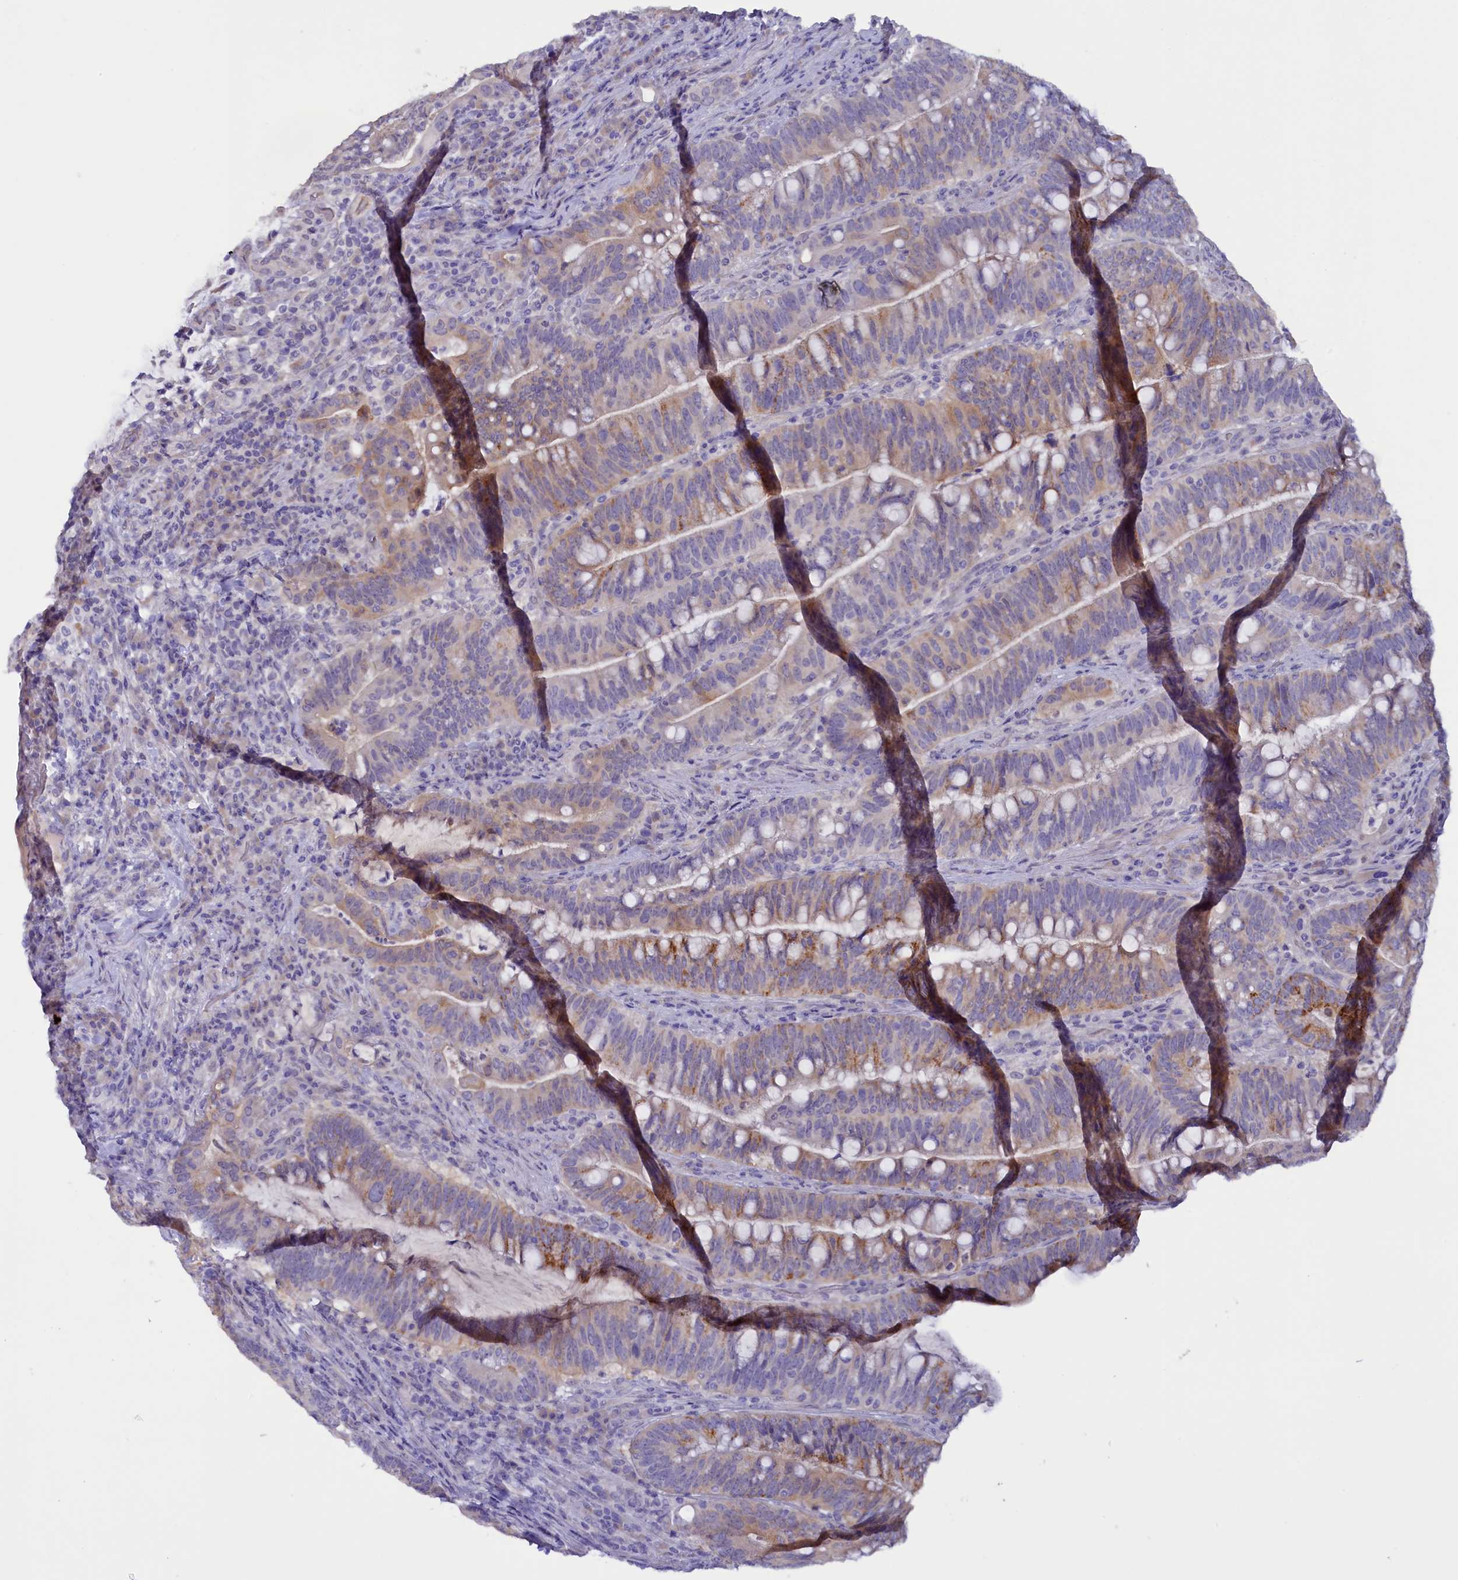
{"staining": {"intensity": "moderate", "quantity": "25%-75%", "location": "cytoplasmic/membranous"}, "tissue": "colorectal cancer", "cell_type": "Tumor cells", "image_type": "cancer", "snomed": [{"axis": "morphology", "description": "Adenocarcinoma, NOS"}, {"axis": "topography", "description": "Colon"}], "caption": "Moderate cytoplasmic/membranous protein expression is present in approximately 25%-75% of tumor cells in adenocarcinoma (colorectal).", "gene": "ZSWIM4", "patient": {"sex": "female", "age": 66}}